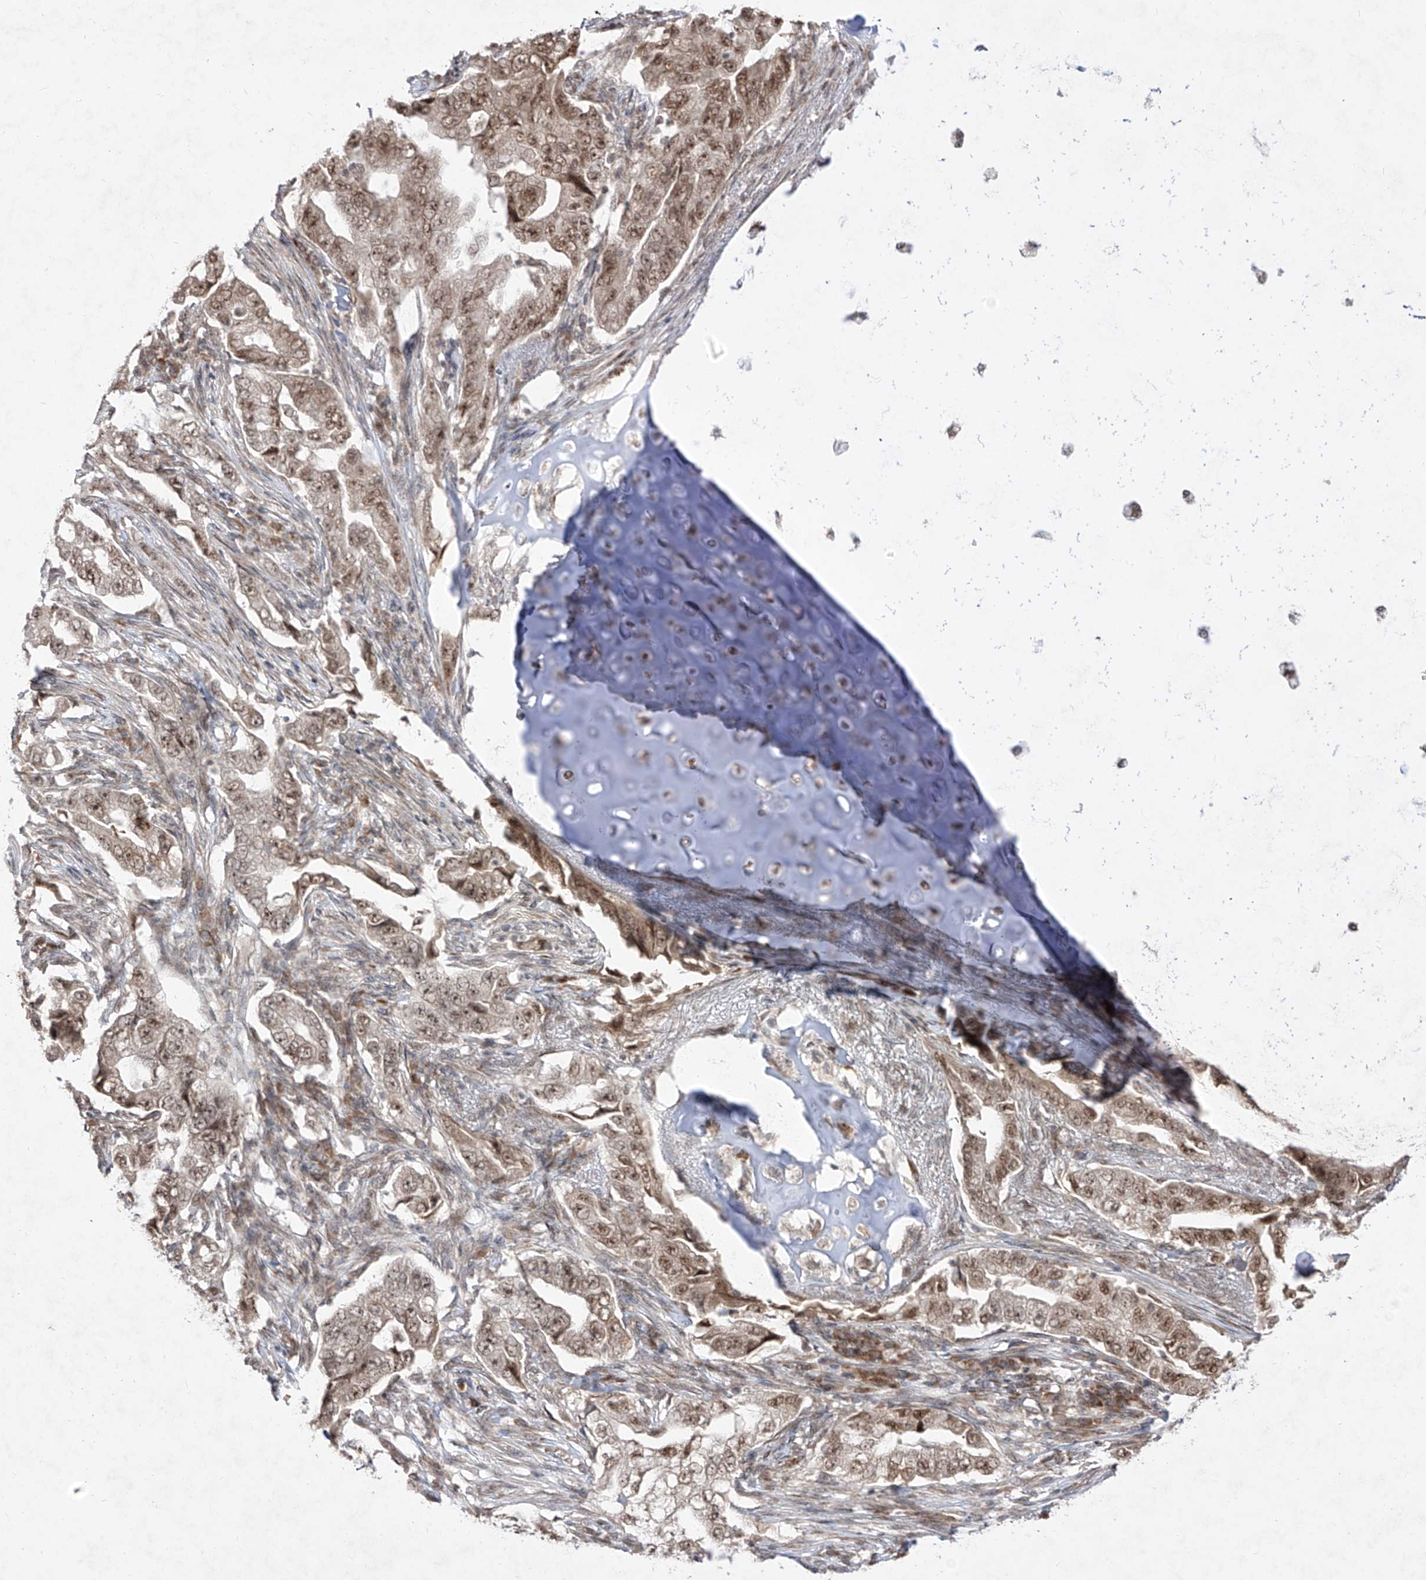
{"staining": {"intensity": "moderate", "quantity": ">75%", "location": "nuclear"}, "tissue": "lung cancer", "cell_type": "Tumor cells", "image_type": "cancer", "snomed": [{"axis": "morphology", "description": "Adenocarcinoma, NOS"}, {"axis": "topography", "description": "Lung"}], "caption": "Immunohistochemistry histopathology image of neoplastic tissue: human lung adenocarcinoma stained using IHC exhibits medium levels of moderate protein expression localized specifically in the nuclear of tumor cells, appearing as a nuclear brown color.", "gene": "SNRNP27", "patient": {"sex": "female", "age": 51}}